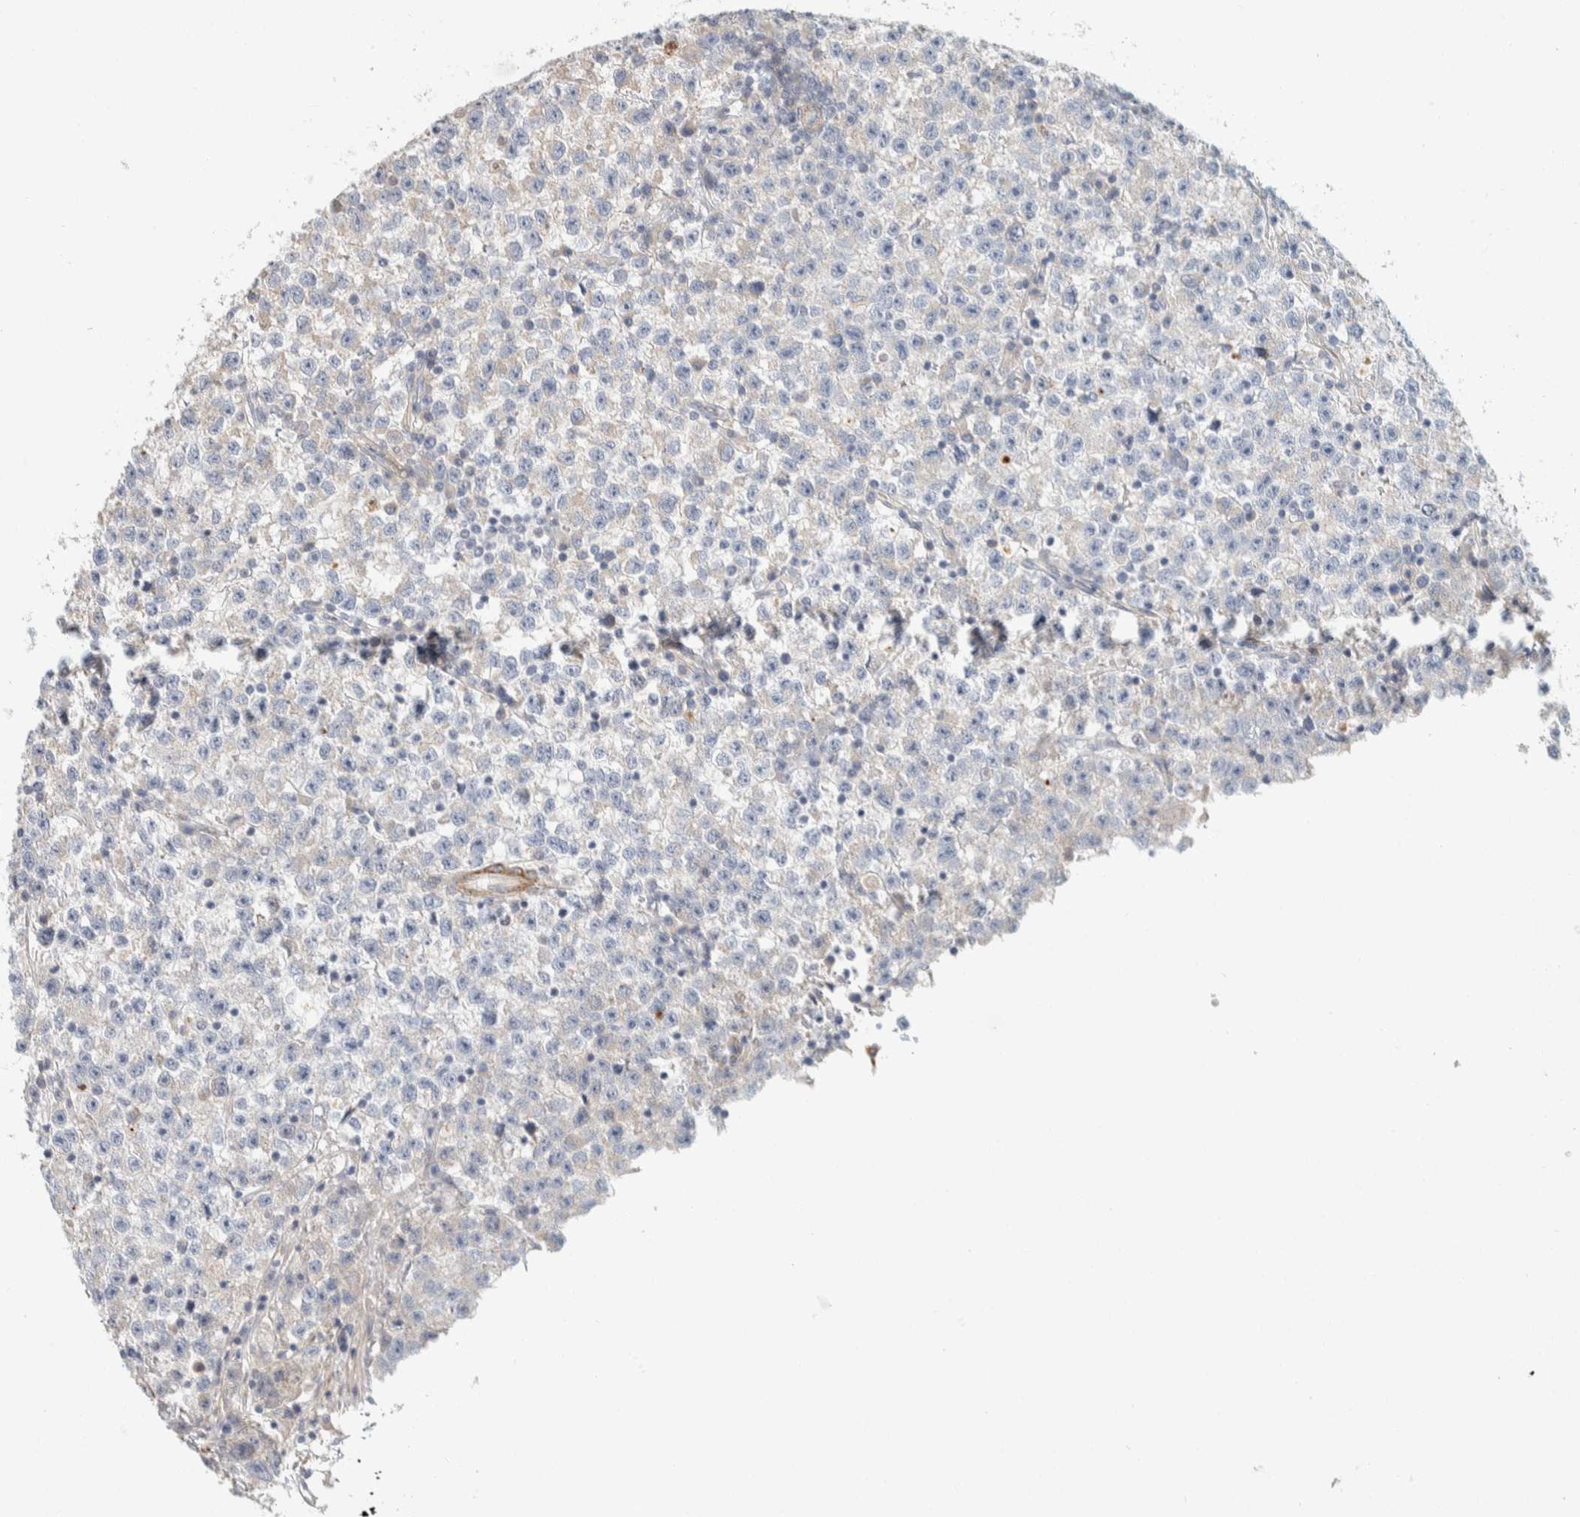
{"staining": {"intensity": "negative", "quantity": "none", "location": "none"}, "tissue": "testis cancer", "cell_type": "Tumor cells", "image_type": "cancer", "snomed": [{"axis": "morphology", "description": "Seminoma, NOS"}, {"axis": "topography", "description": "Testis"}], "caption": "DAB immunohistochemical staining of human testis cancer (seminoma) demonstrates no significant expression in tumor cells.", "gene": "CDR2", "patient": {"sex": "male", "age": 22}}